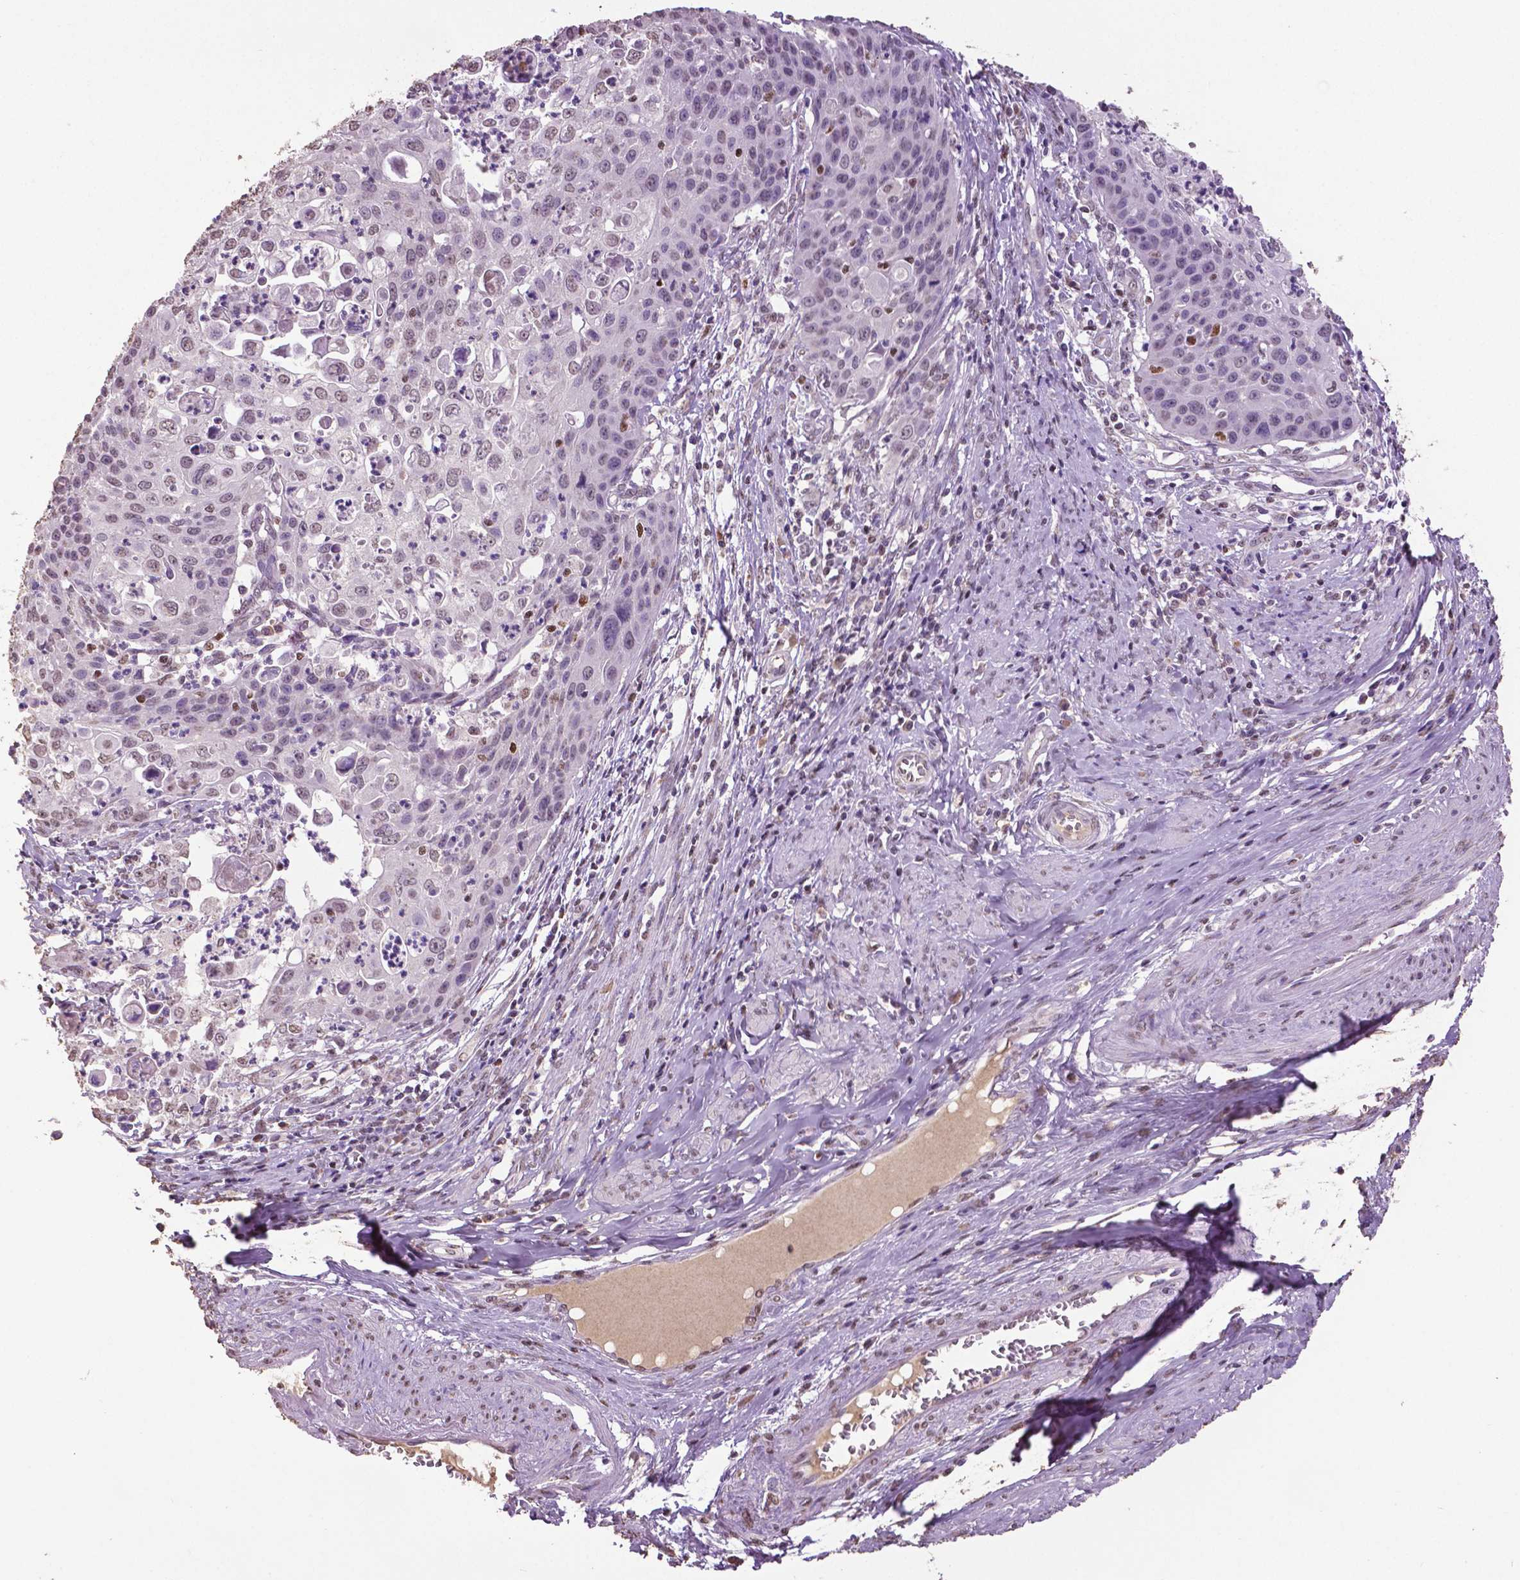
{"staining": {"intensity": "negative", "quantity": "none", "location": "none"}, "tissue": "cervical cancer", "cell_type": "Tumor cells", "image_type": "cancer", "snomed": [{"axis": "morphology", "description": "Squamous cell carcinoma, NOS"}, {"axis": "topography", "description": "Cervix"}], "caption": "Human cervical squamous cell carcinoma stained for a protein using IHC reveals no positivity in tumor cells.", "gene": "RUNX3", "patient": {"sex": "female", "age": 65}}